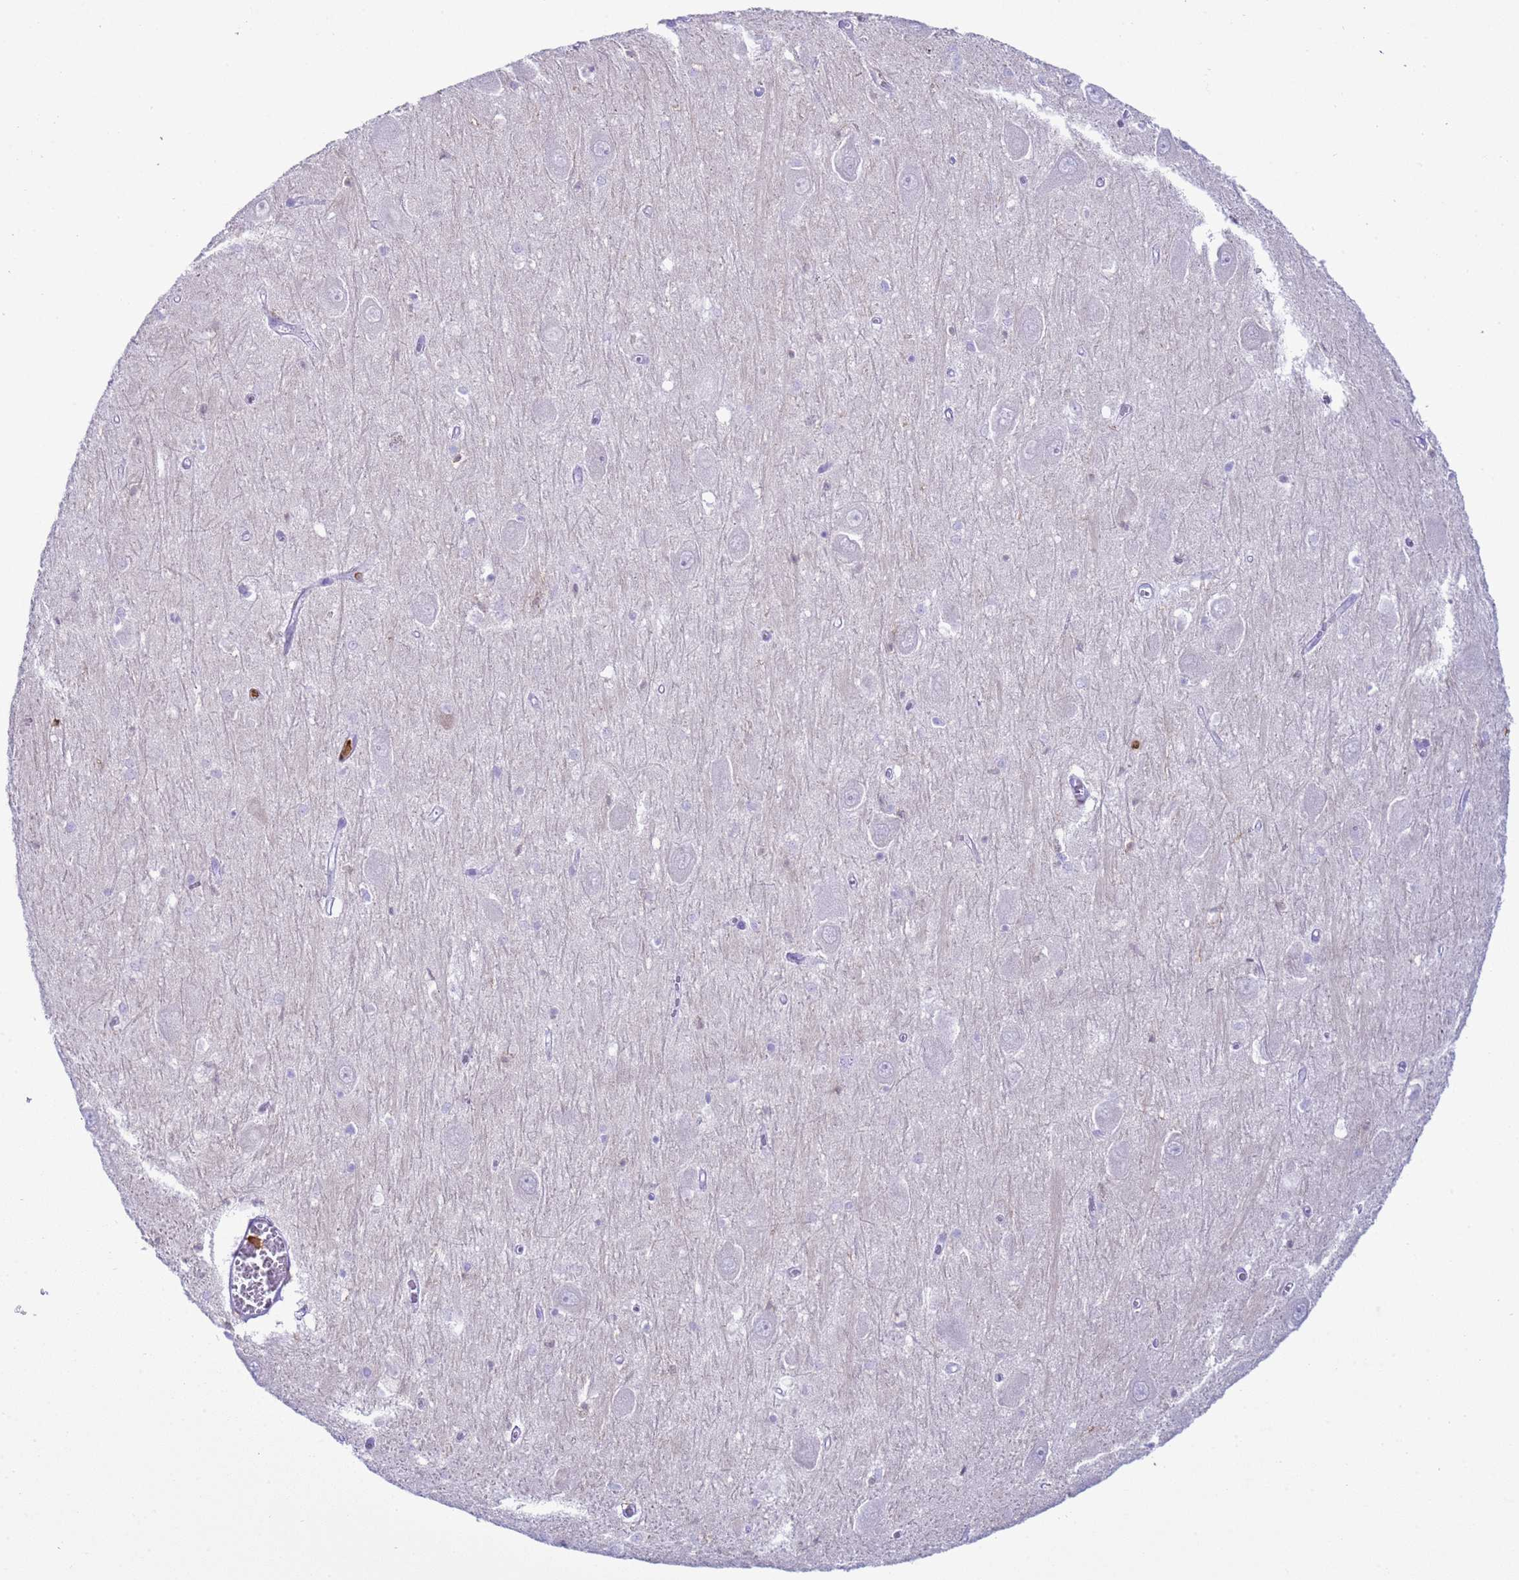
{"staining": {"intensity": "negative", "quantity": "none", "location": "none"}, "tissue": "hippocampus", "cell_type": "Glial cells", "image_type": "normal", "snomed": [{"axis": "morphology", "description": "Normal tissue, NOS"}, {"axis": "topography", "description": "Hippocampus"}], "caption": "High magnification brightfield microscopy of unremarkable hippocampus stained with DAB (3,3'-diaminobenzidine) (brown) and counterstained with hematoxylin (blue): glial cells show no significant staining. Brightfield microscopy of immunohistochemistry (IHC) stained with DAB (brown) and hematoxylin (blue), captured at high magnification.", "gene": "IRF5", "patient": {"sex": "male", "age": 70}}